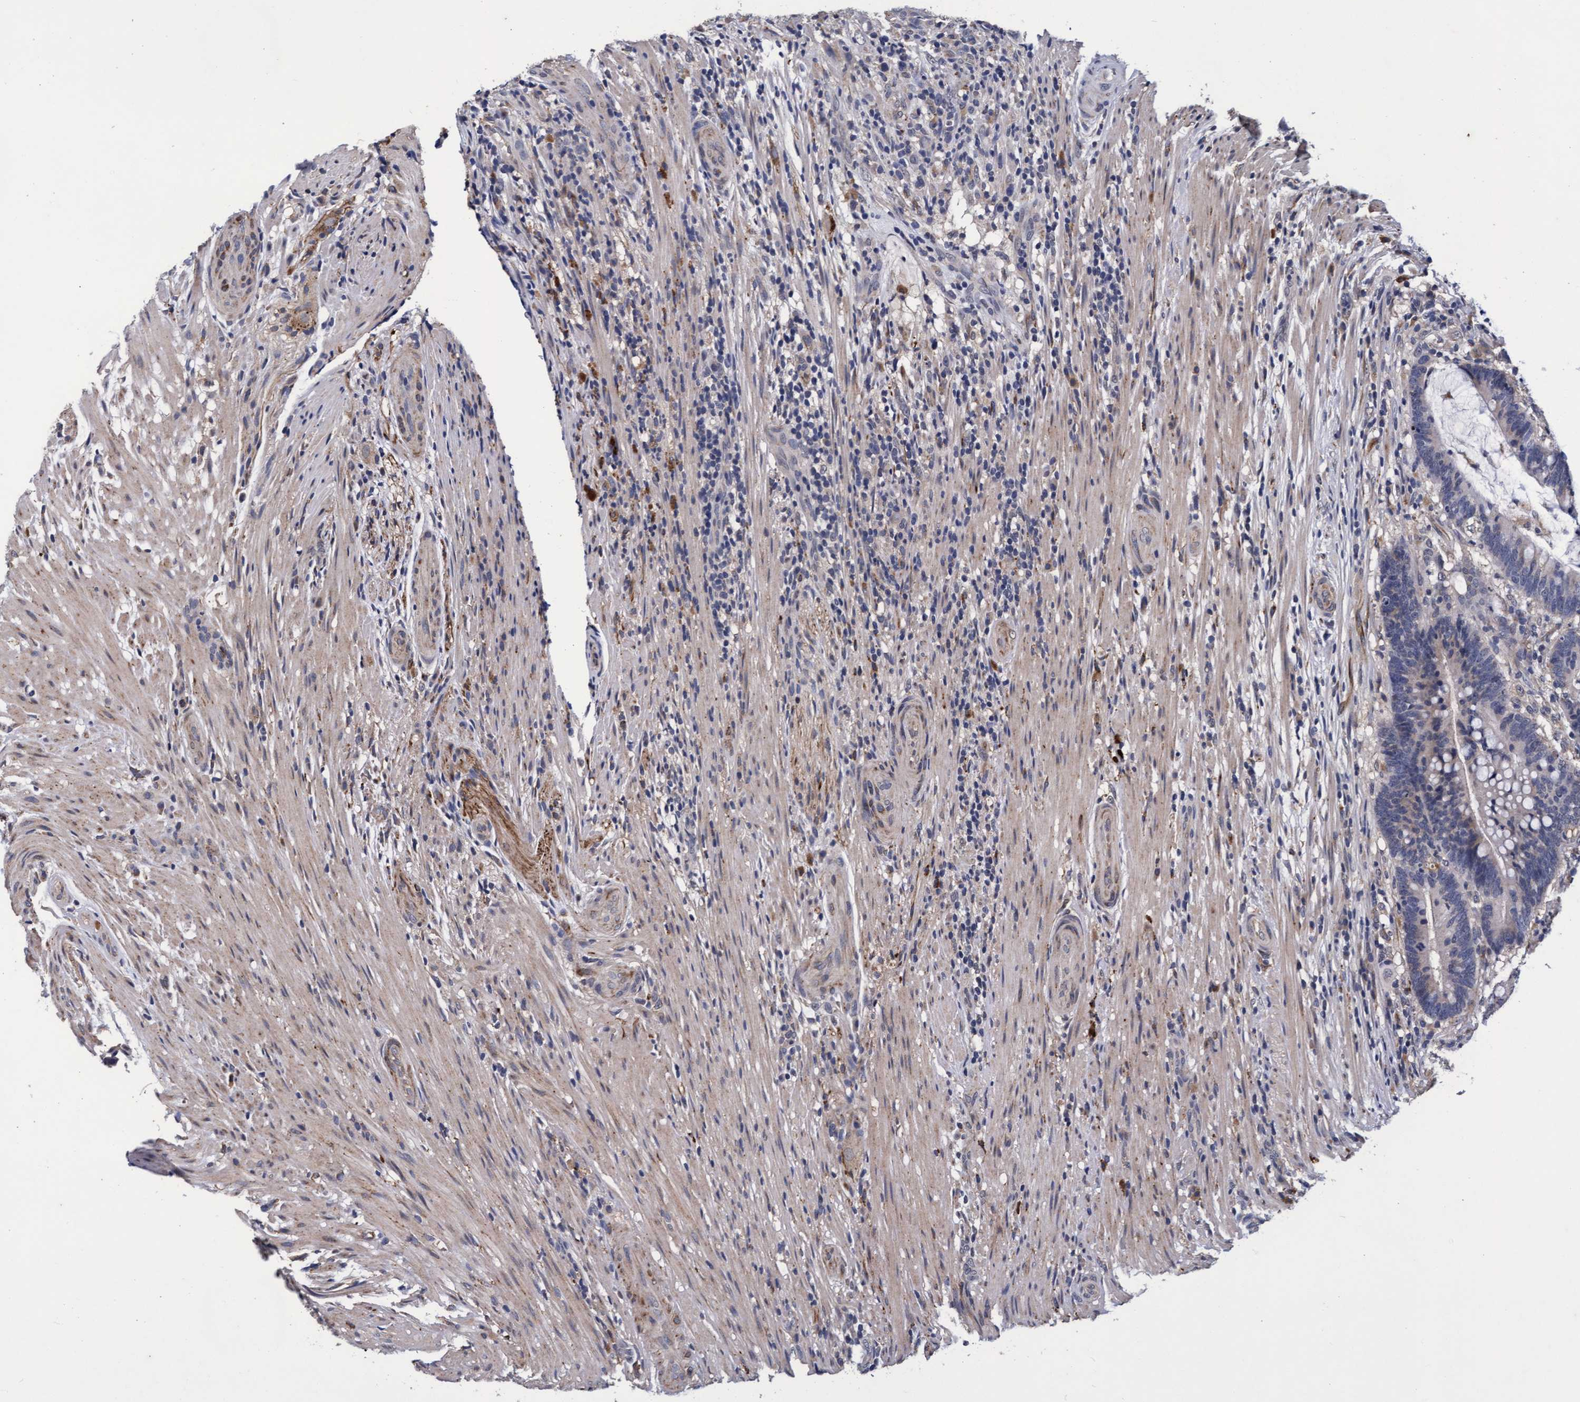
{"staining": {"intensity": "negative", "quantity": "none", "location": "none"}, "tissue": "colorectal cancer", "cell_type": "Tumor cells", "image_type": "cancer", "snomed": [{"axis": "morphology", "description": "Adenocarcinoma, NOS"}, {"axis": "topography", "description": "Colon"}], "caption": "Immunohistochemistry of human adenocarcinoma (colorectal) demonstrates no expression in tumor cells.", "gene": "CPQ", "patient": {"sex": "female", "age": 66}}